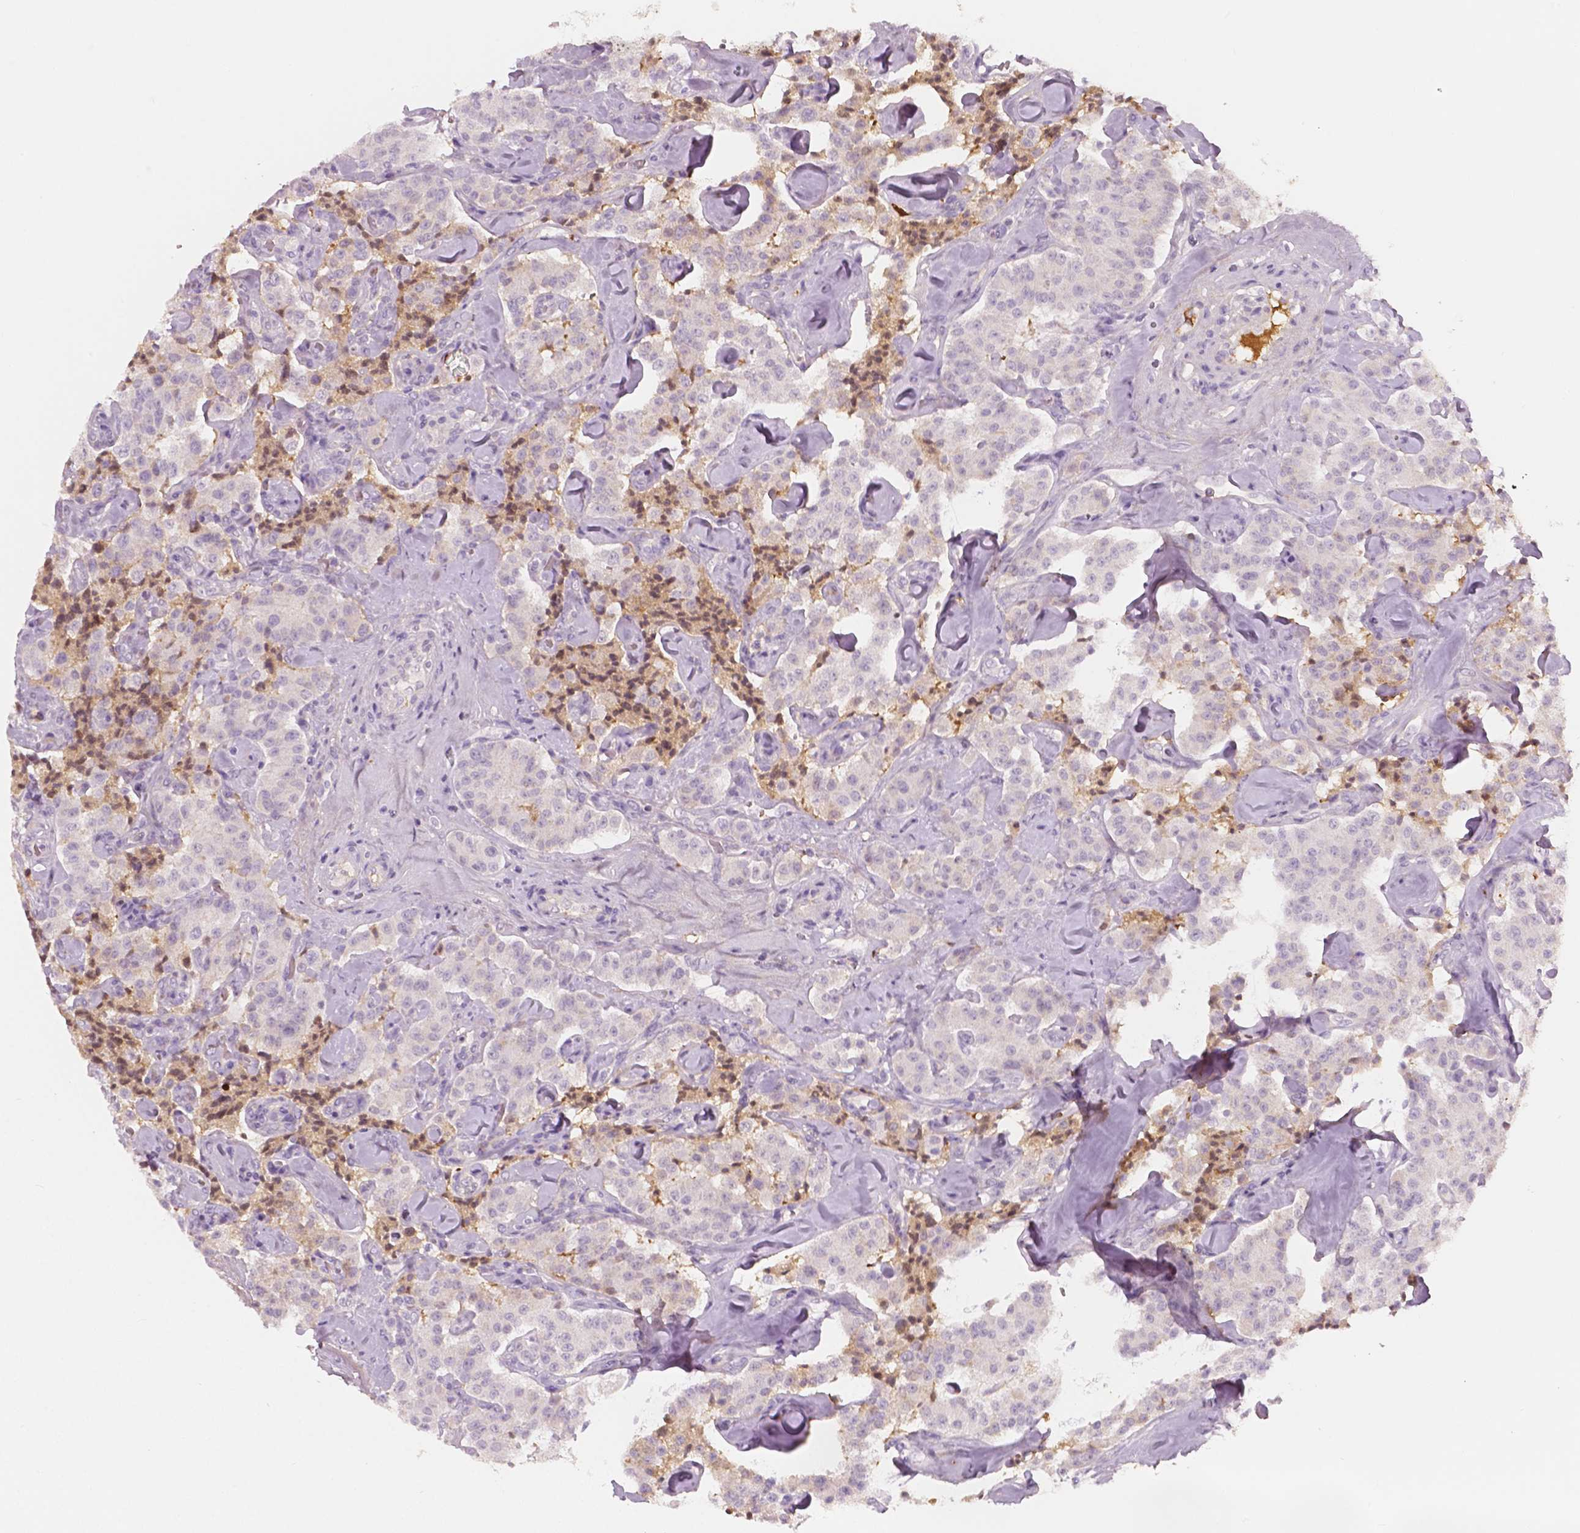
{"staining": {"intensity": "negative", "quantity": "none", "location": "none"}, "tissue": "carcinoid", "cell_type": "Tumor cells", "image_type": "cancer", "snomed": [{"axis": "morphology", "description": "Carcinoid, malignant, NOS"}, {"axis": "topography", "description": "Pancreas"}], "caption": "High power microscopy photomicrograph of an IHC photomicrograph of malignant carcinoid, revealing no significant expression in tumor cells. (Immunohistochemistry (ihc), brightfield microscopy, high magnification).", "gene": "APOA4", "patient": {"sex": "male", "age": 41}}